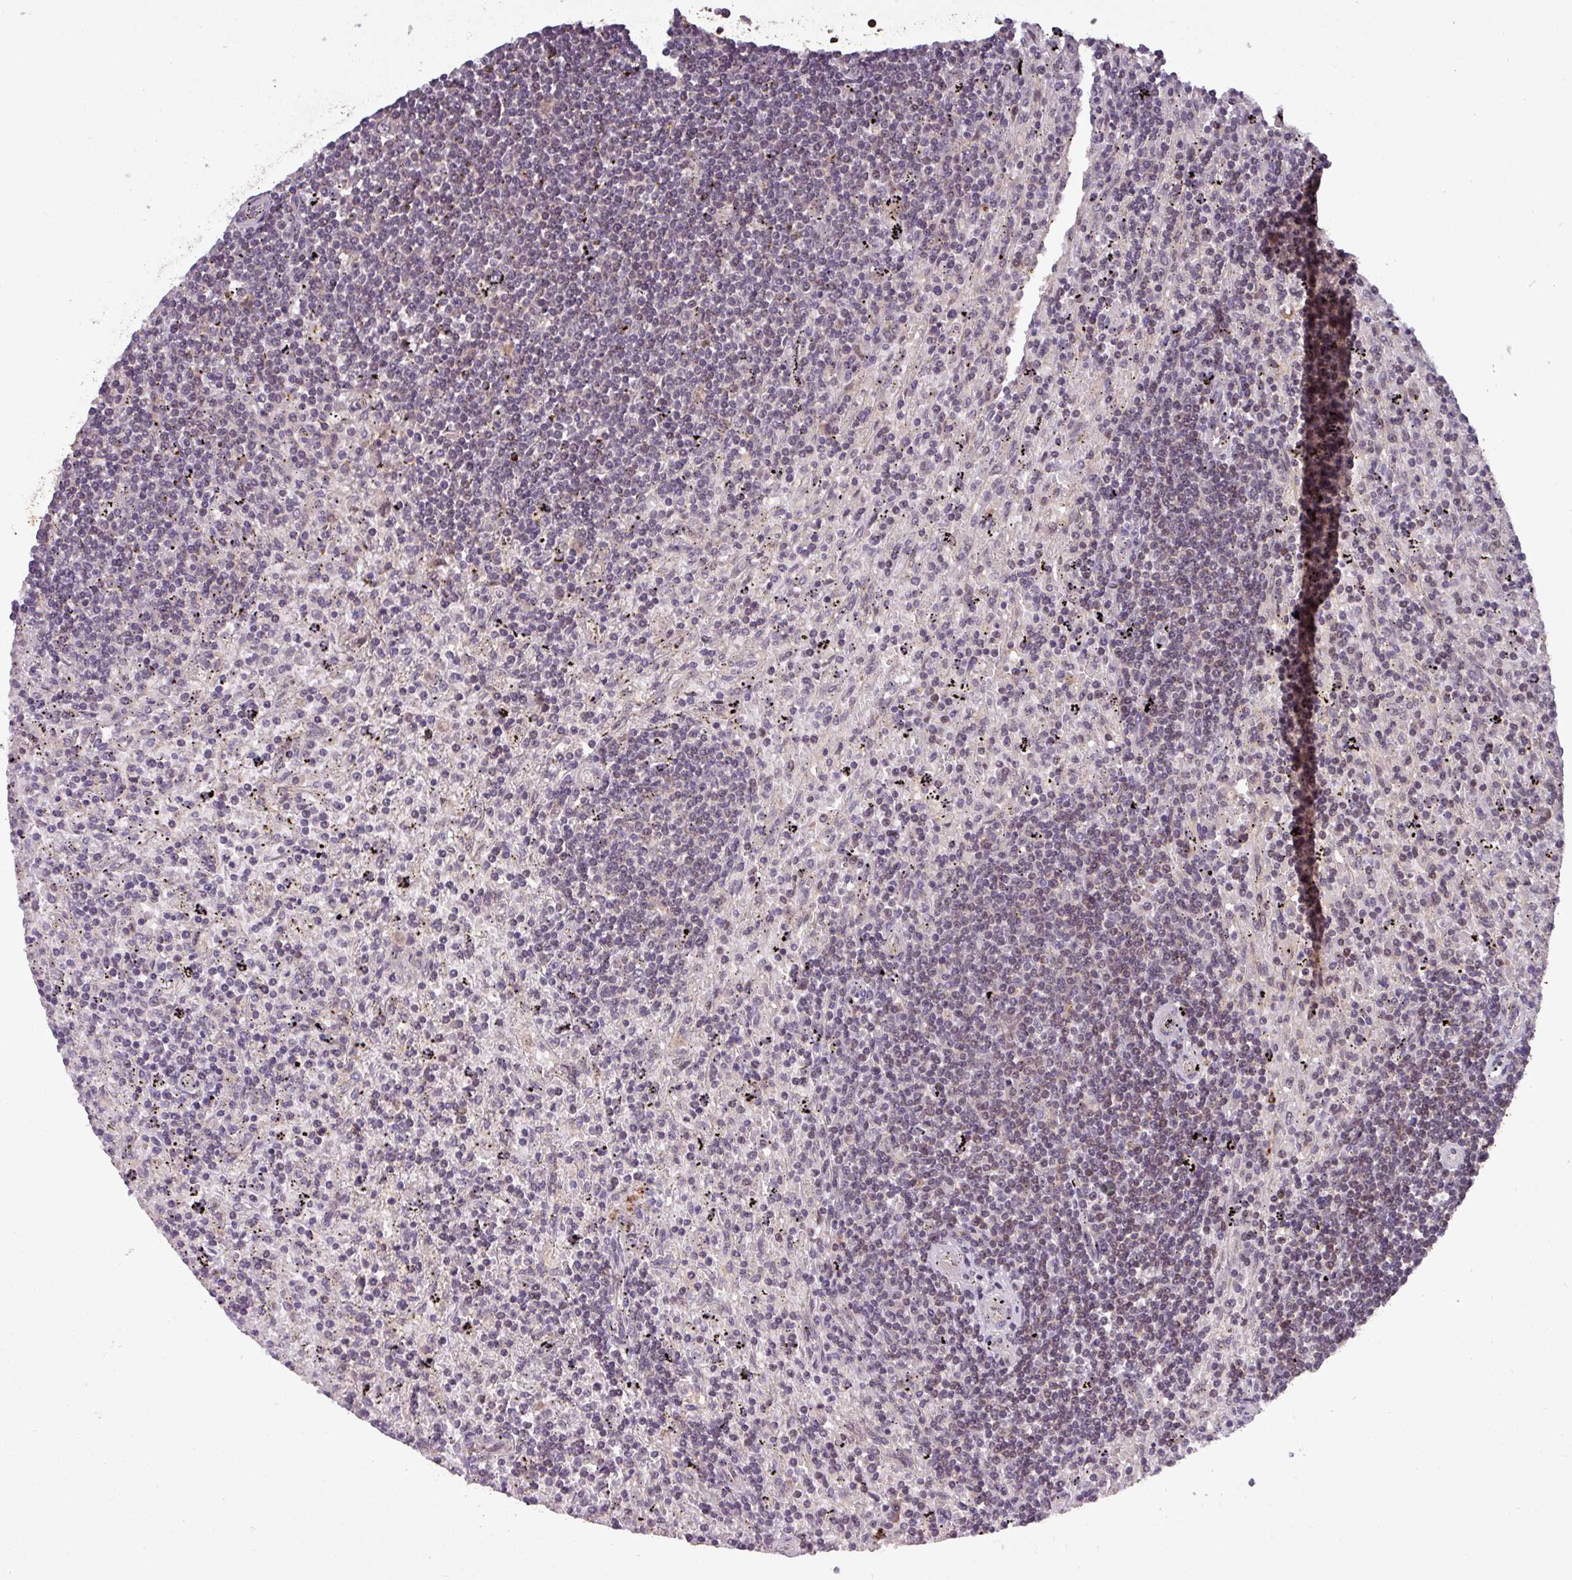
{"staining": {"intensity": "negative", "quantity": "none", "location": "none"}, "tissue": "lymphoma", "cell_type": "Tumor cells", "image_type": "cancer", "snomed": [{"axis": "morphology", "description": "Malignant lymphoma, non-Hodgkin's type, Low grade"}, {"axis": "topography", "description": "Spleen"}], "caption": "Tumor cells are negative for brown protein staining in low-grade malignant lymphoma, non-Hodgkin's type.", "gene": "PUS1", "patient": {"sex": "male", "age": 76}}